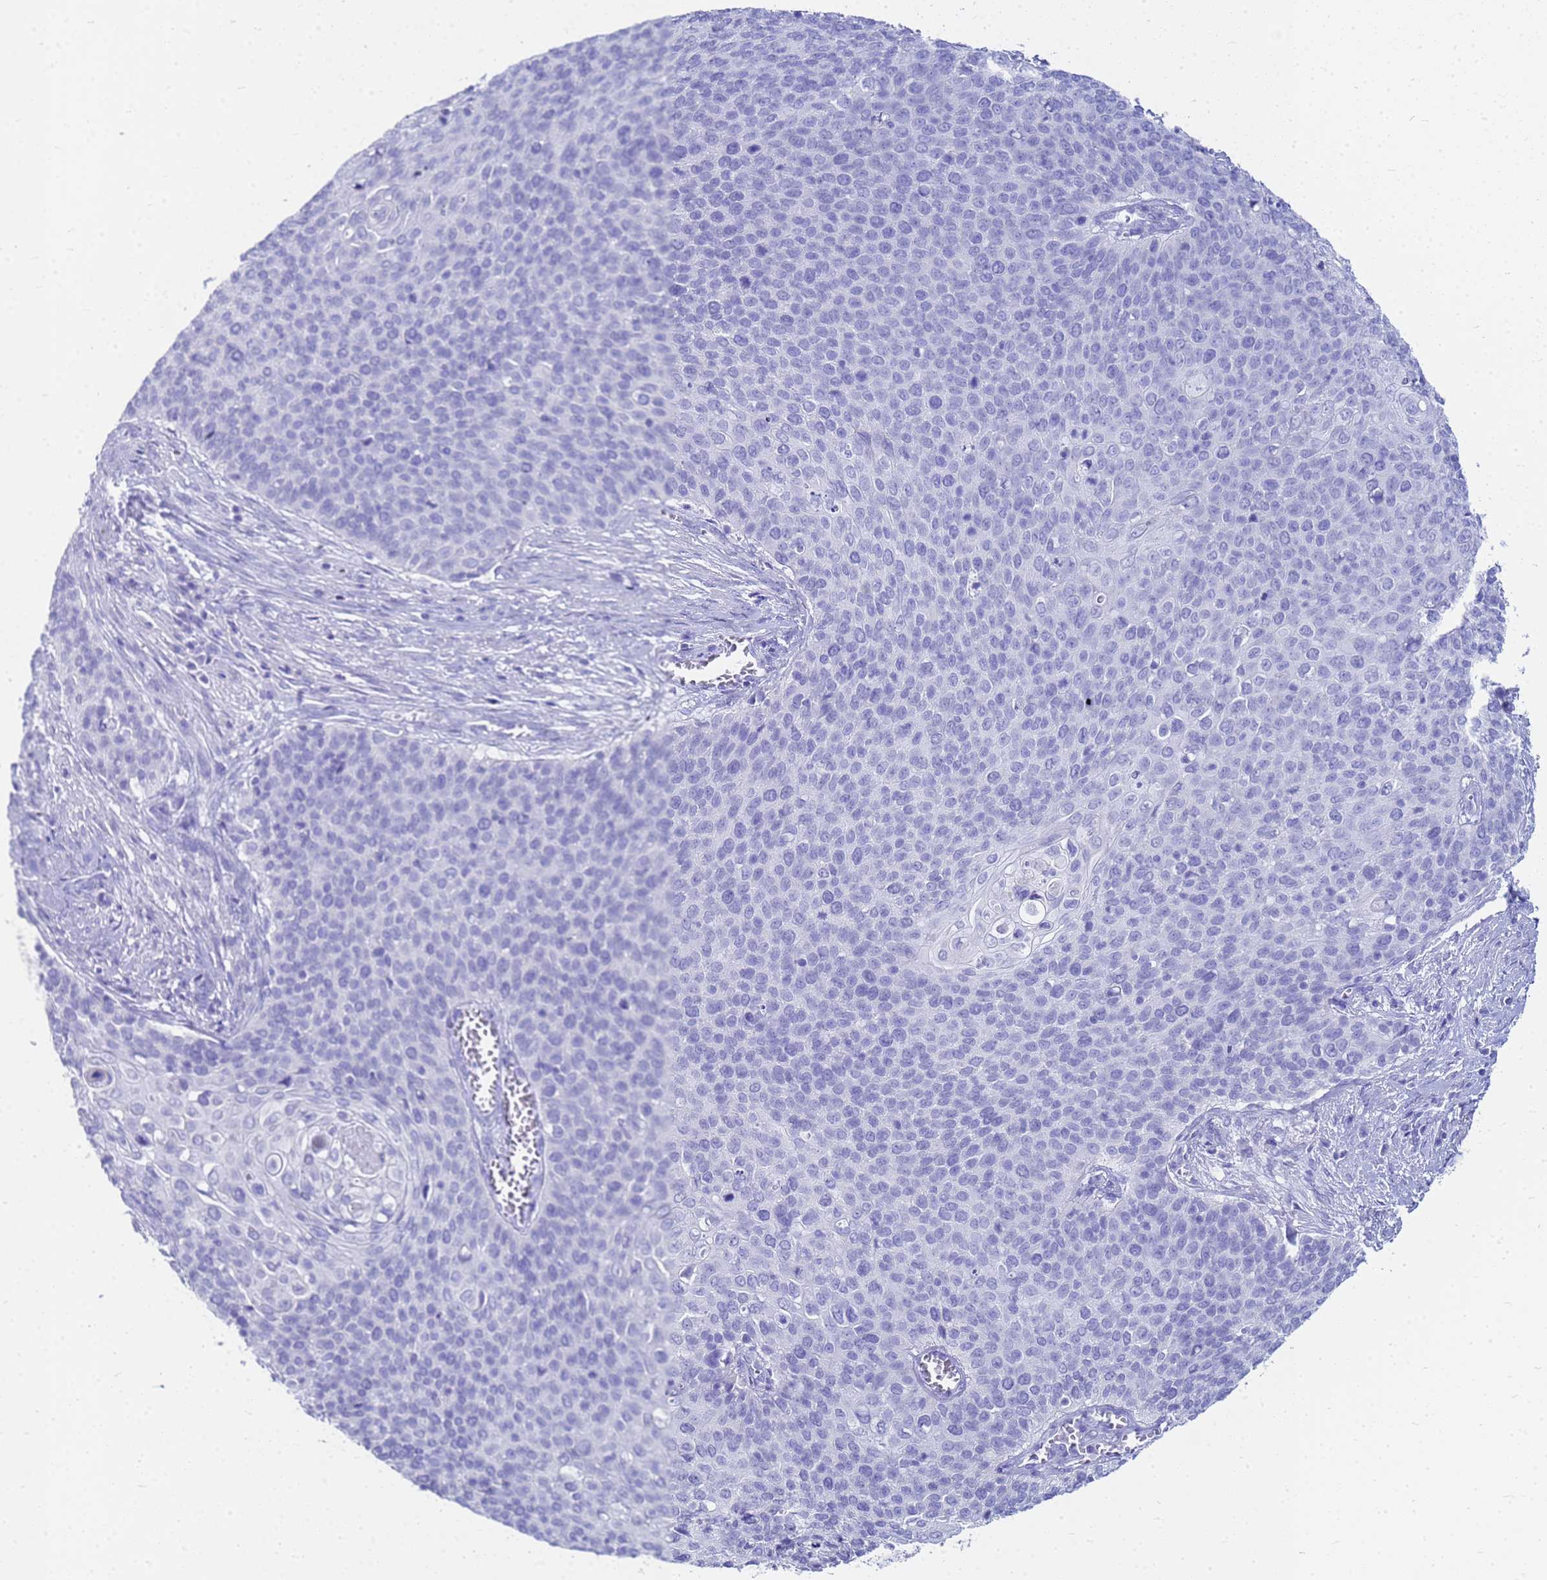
{"staining": {"intensity": "negative", "quantity": "none", "location": "none"}, "tissue": "cervical cancer", "cell_type": "Tumor cells", "image_type": "cancer", "snomed": [{"axis": "morphology", "description": "Squamous cell carcinoma, NOS"}, {"axis": "topography", "description": "Cervix"}], "caption": "Squamous cell carcinoma (cervical) was stained to show a protein in brown. There is no significant positivity in tumor cells.", "gene": "CKB", "patient": {"sex": "female", "age": 39}}